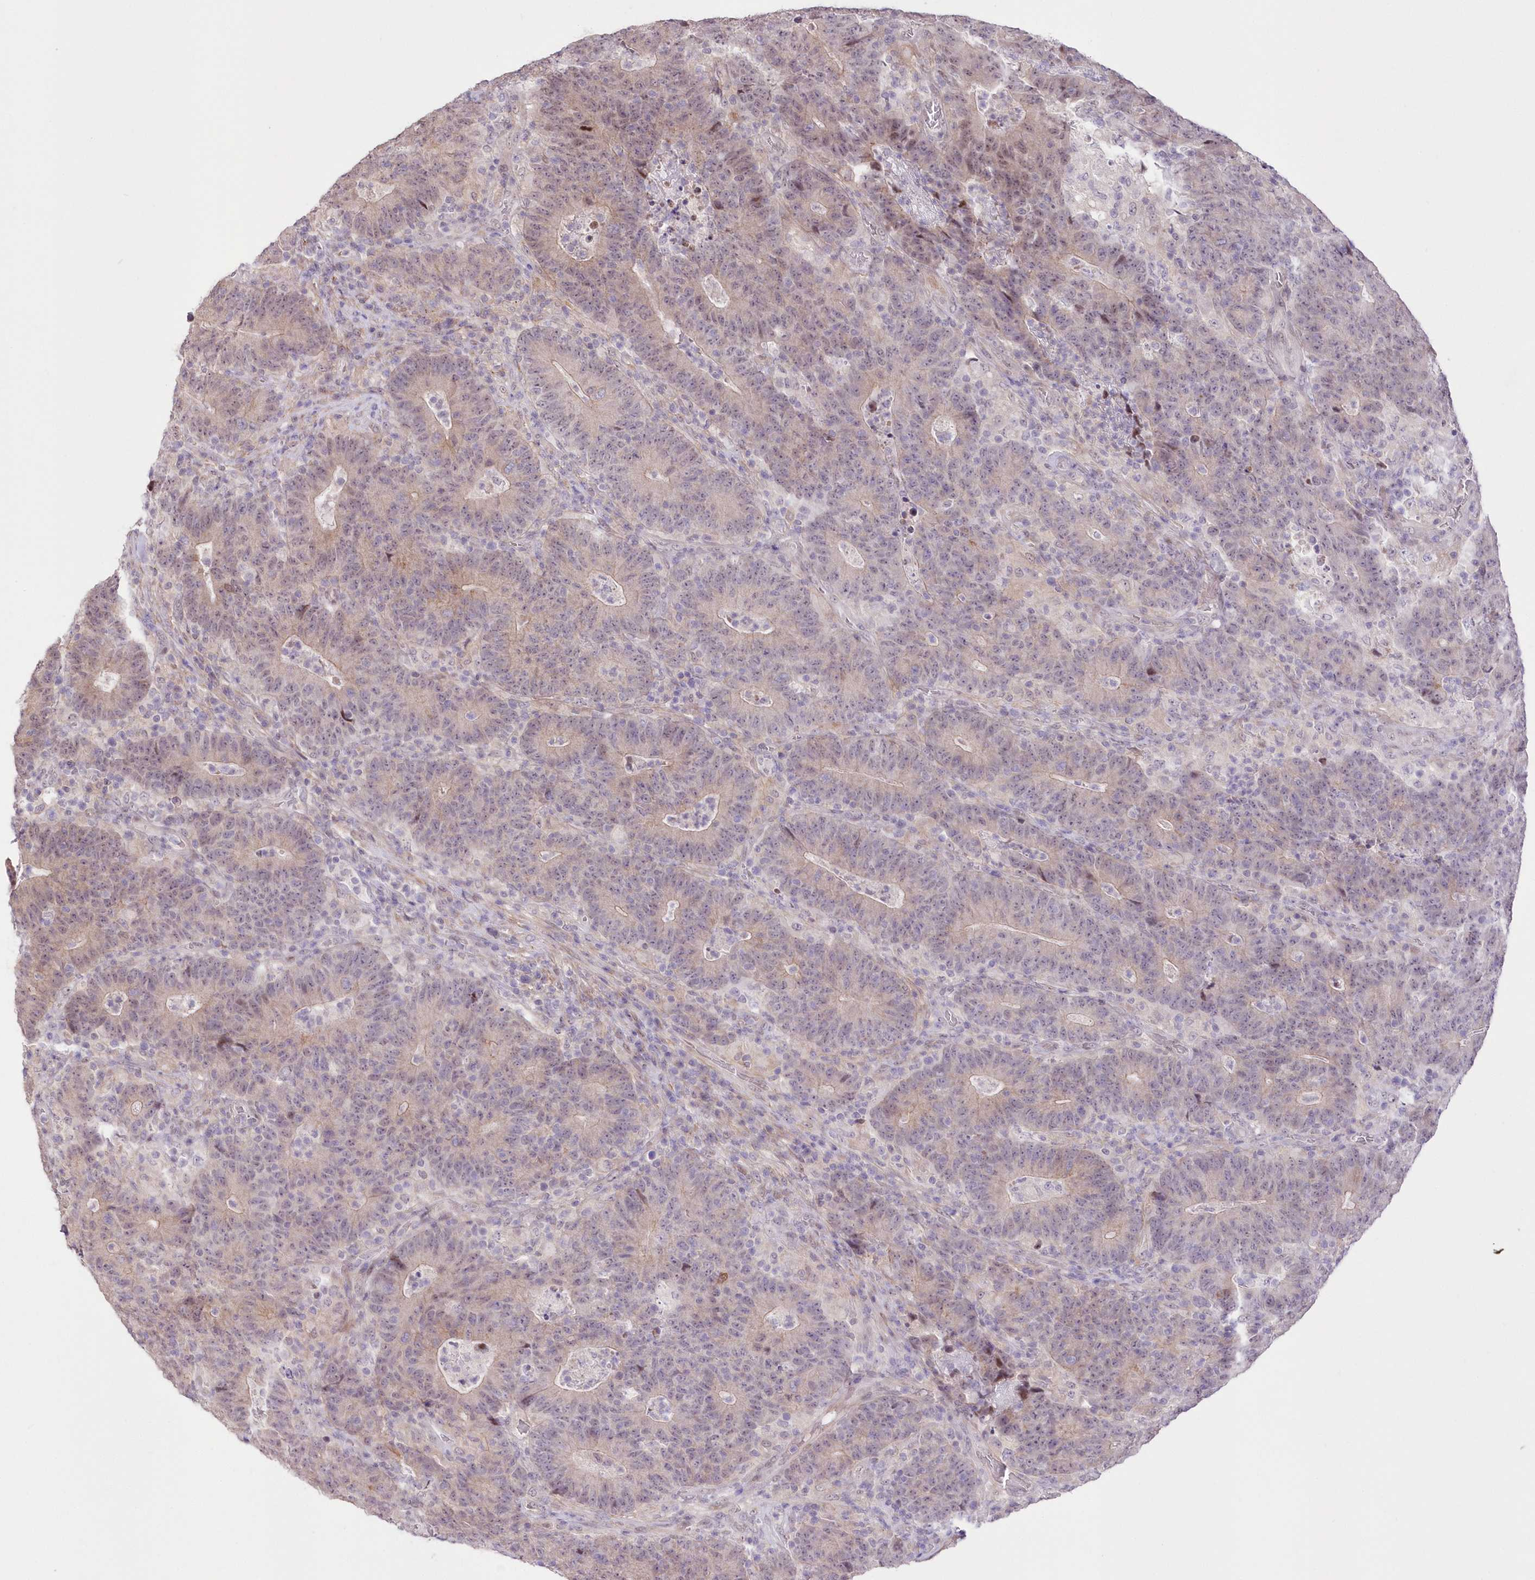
{"staining": {"intensity": "weak", "quantity": "<25%", "location": "cytoplasmic/membranous"}, "tissue": "colorectal cancer", "cell_type": "Tumor cells", "image_type": "cancer", "snomed": [{"axis": "morphology", "description": "Normal tissue, NOS"}, {"axis": "morphology", "description": "Adenocarcinoma, NOS"}, {"axis": "topography", "description": "Colon"}], "caption": "A micrograph of colorectal cancer stained for a protein exhibits no brown staining in tumor cells.", "gene": "FAM241B", "patient": {"sex": "female", "age": 75}}